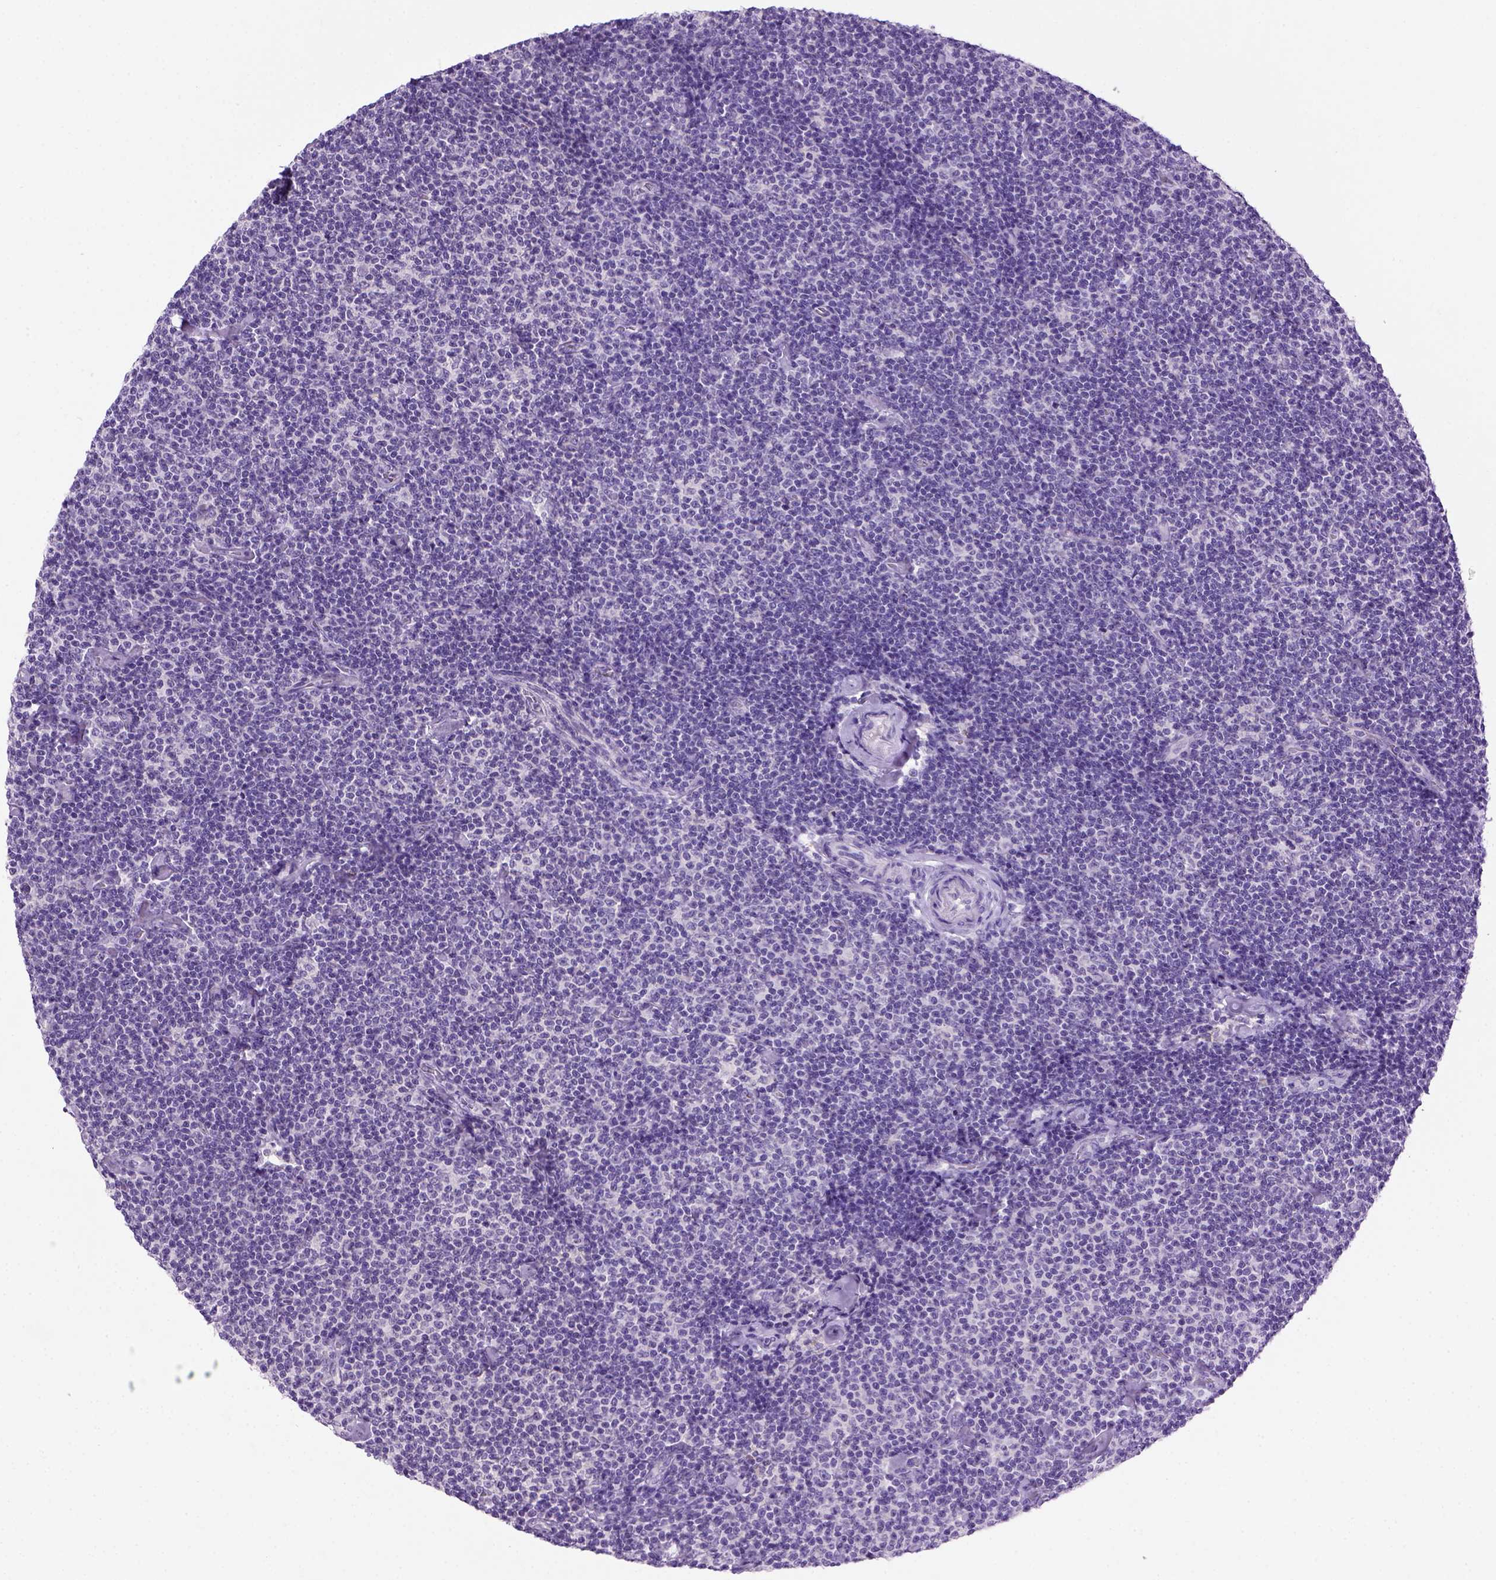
{"staining": {"intensity": "negative", "quantity": "none", "location": "none"}, "tissue": "lymphoma", "cell_type": "Tumor cells", "image_type": "cancer", "snomed": [{"axis": "morphology", "description": "Malignant lymphoma, non-Hodgkin's type, Low grade"}, {"axis": "topography", "description": "Lymph node"}], "caption": "This is an immunohistochemistry image of human lymphoma. There is no positivity in tumor cells.", "gene": "CDH1", "patient": {"sex": "male", "age": 81}}